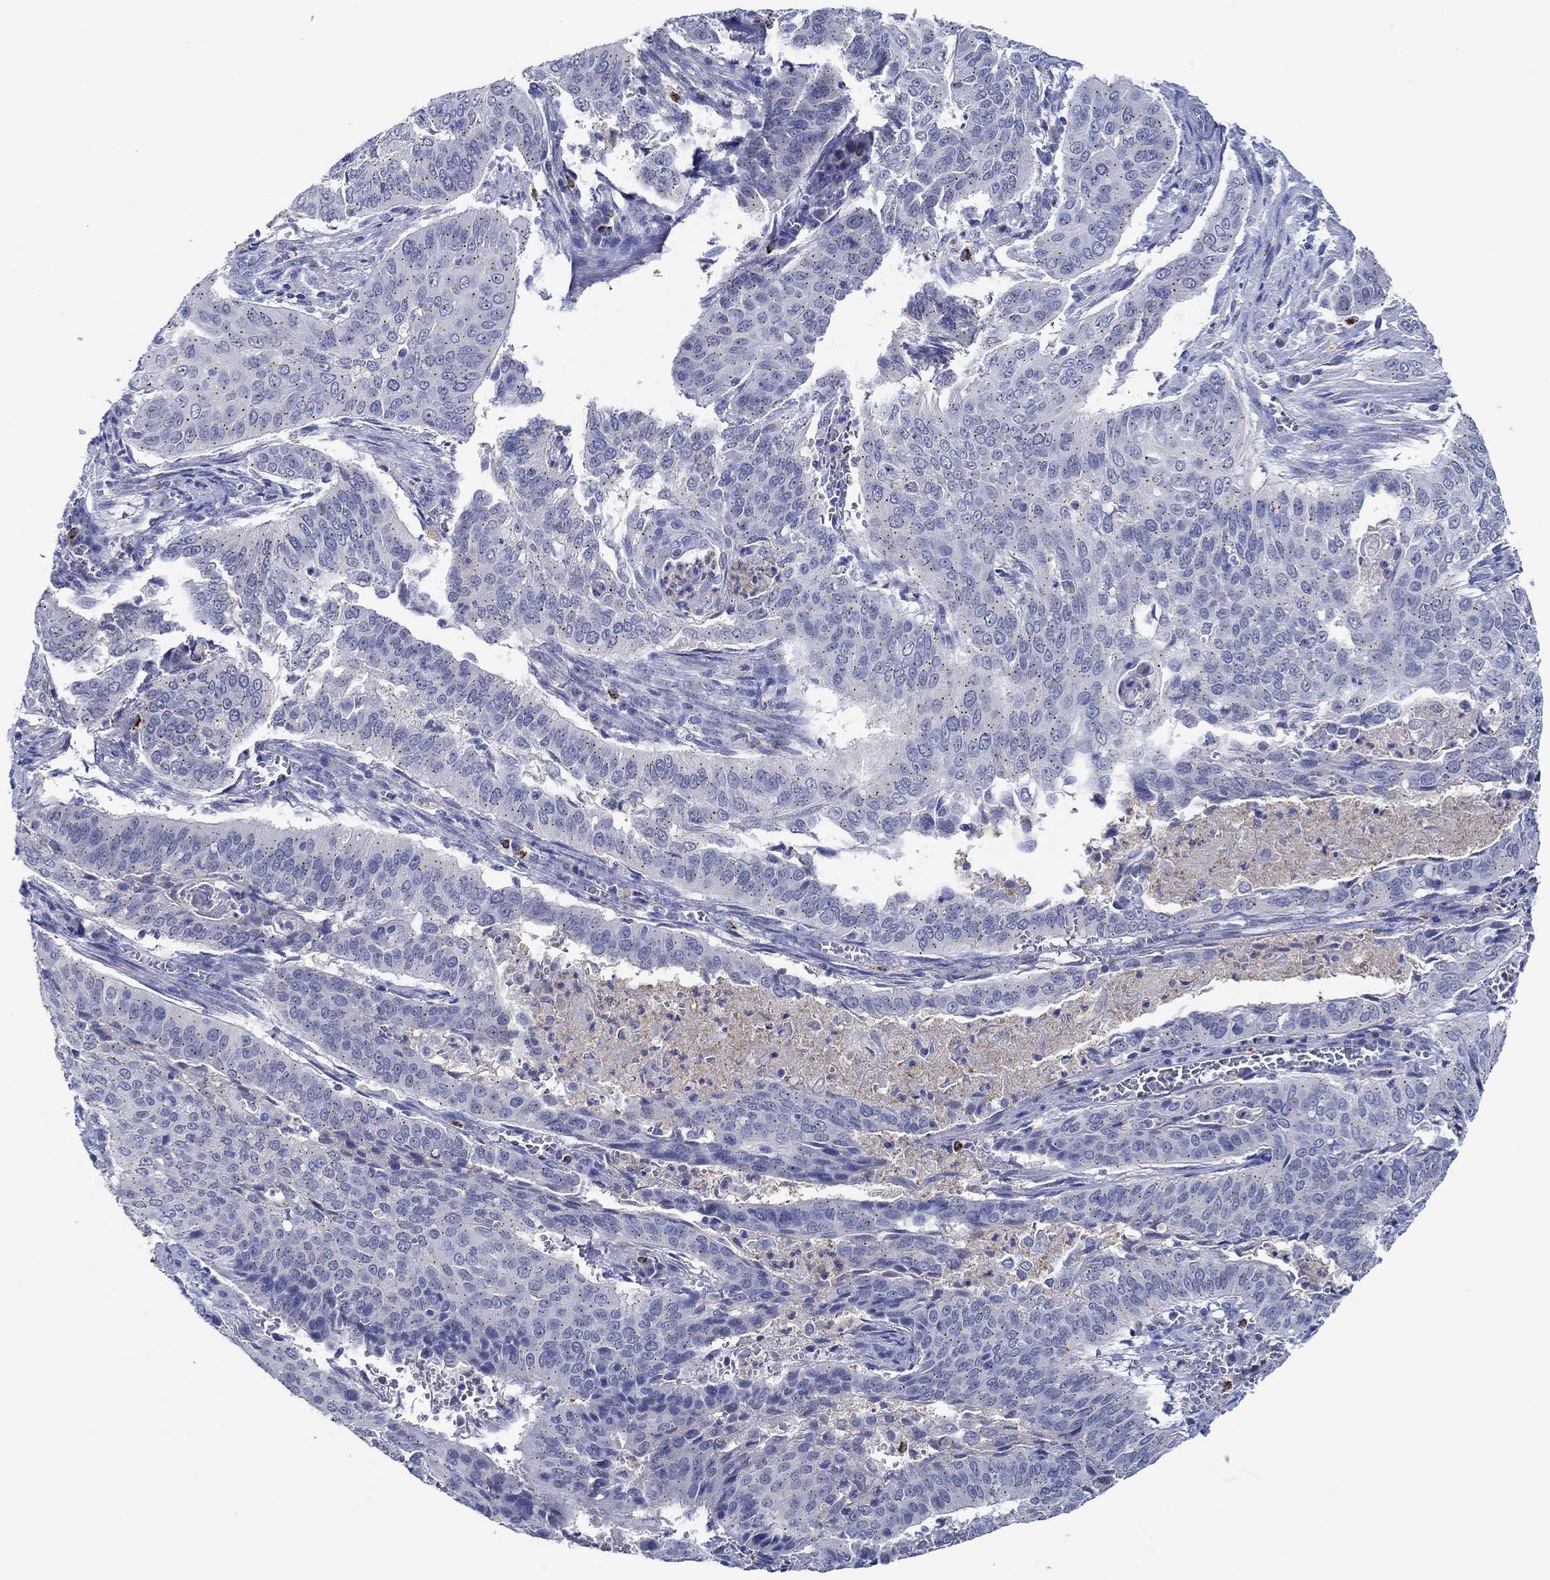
{"staining": {"intensity": "weak", "quantity": "25%-75%", "location": "cytoplasmic/membranous"}, "tissue": "cervical cancer", "cell_type": "Tumor cells", "image_type": "cancer", "snomed": [{"axis": "morphology", "description": "Squamous cell carcinoma, NOS"}, {"axis": "topography", "description": "Cervix"}], "caption": "Approximately 25%-75% of tumor cells in human cervical squamous cell carcinoma show weak cytoplasmic/membranous protein staining as visualized by brown immunohistochemical staining.", "gene": "CPM", "patient": {"sex": "female", "age": 39}}